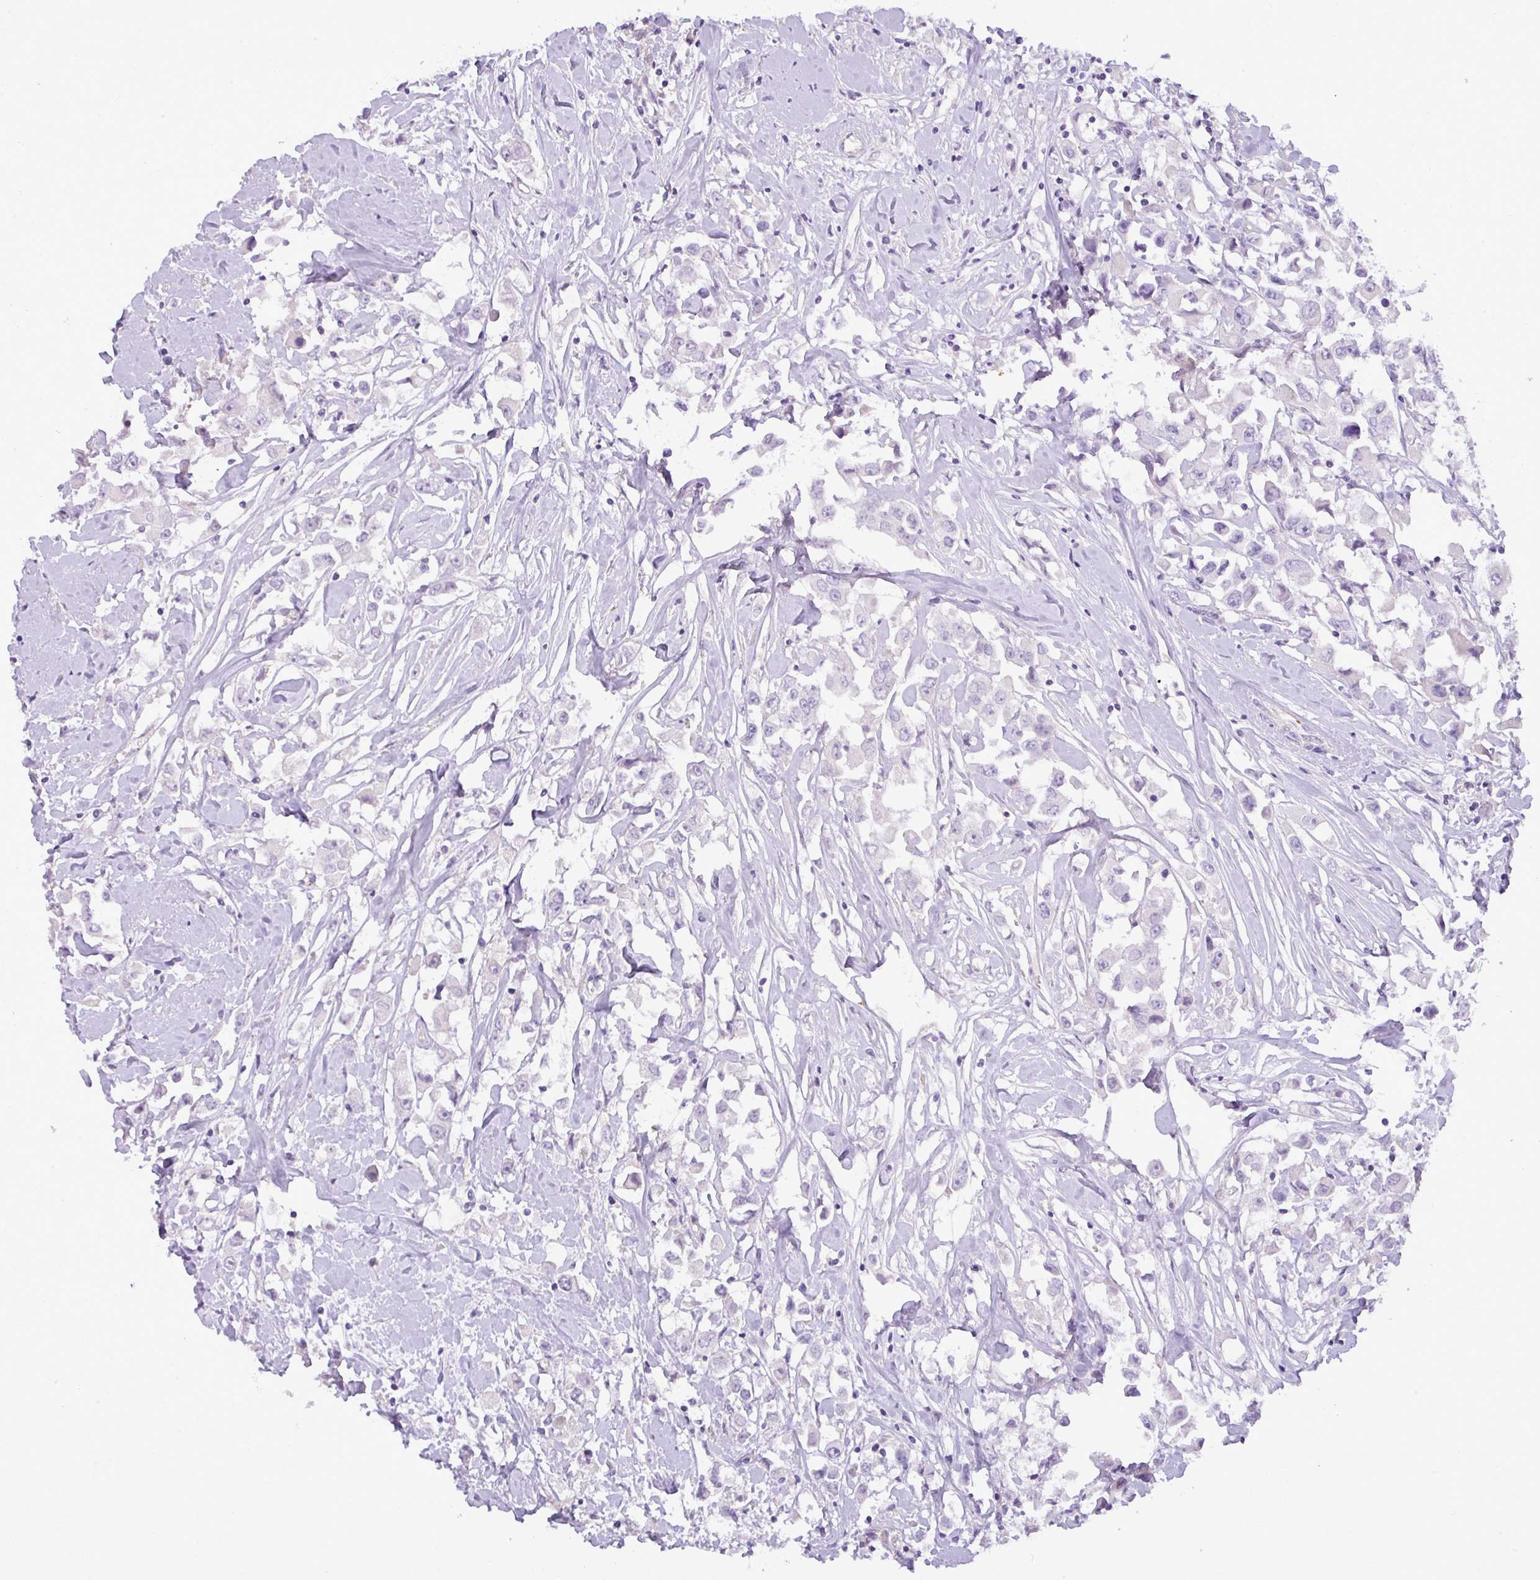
{"staining": {"intensity": "negative", "quantity": "none", "location": "none"}, "tissue": "breast cancer", "cell_type": "Tumor cells", "image_type": "cancer", "snomed": [{"axis": "morphology", "description": "Duct carcinoma"}, {"axis": "topography", "description": "Breast"}], "caption": "Invasive ductal carcinoma (breast) was stained to show a protein in brown. There is no significant positivity in tumor cells. (DAB (3,3'-diaminobenzidine) IHC with hematoxylin counter stain).", "gene": "ENSG00000273748", "patient": {"sex": "female", "age": 61}}